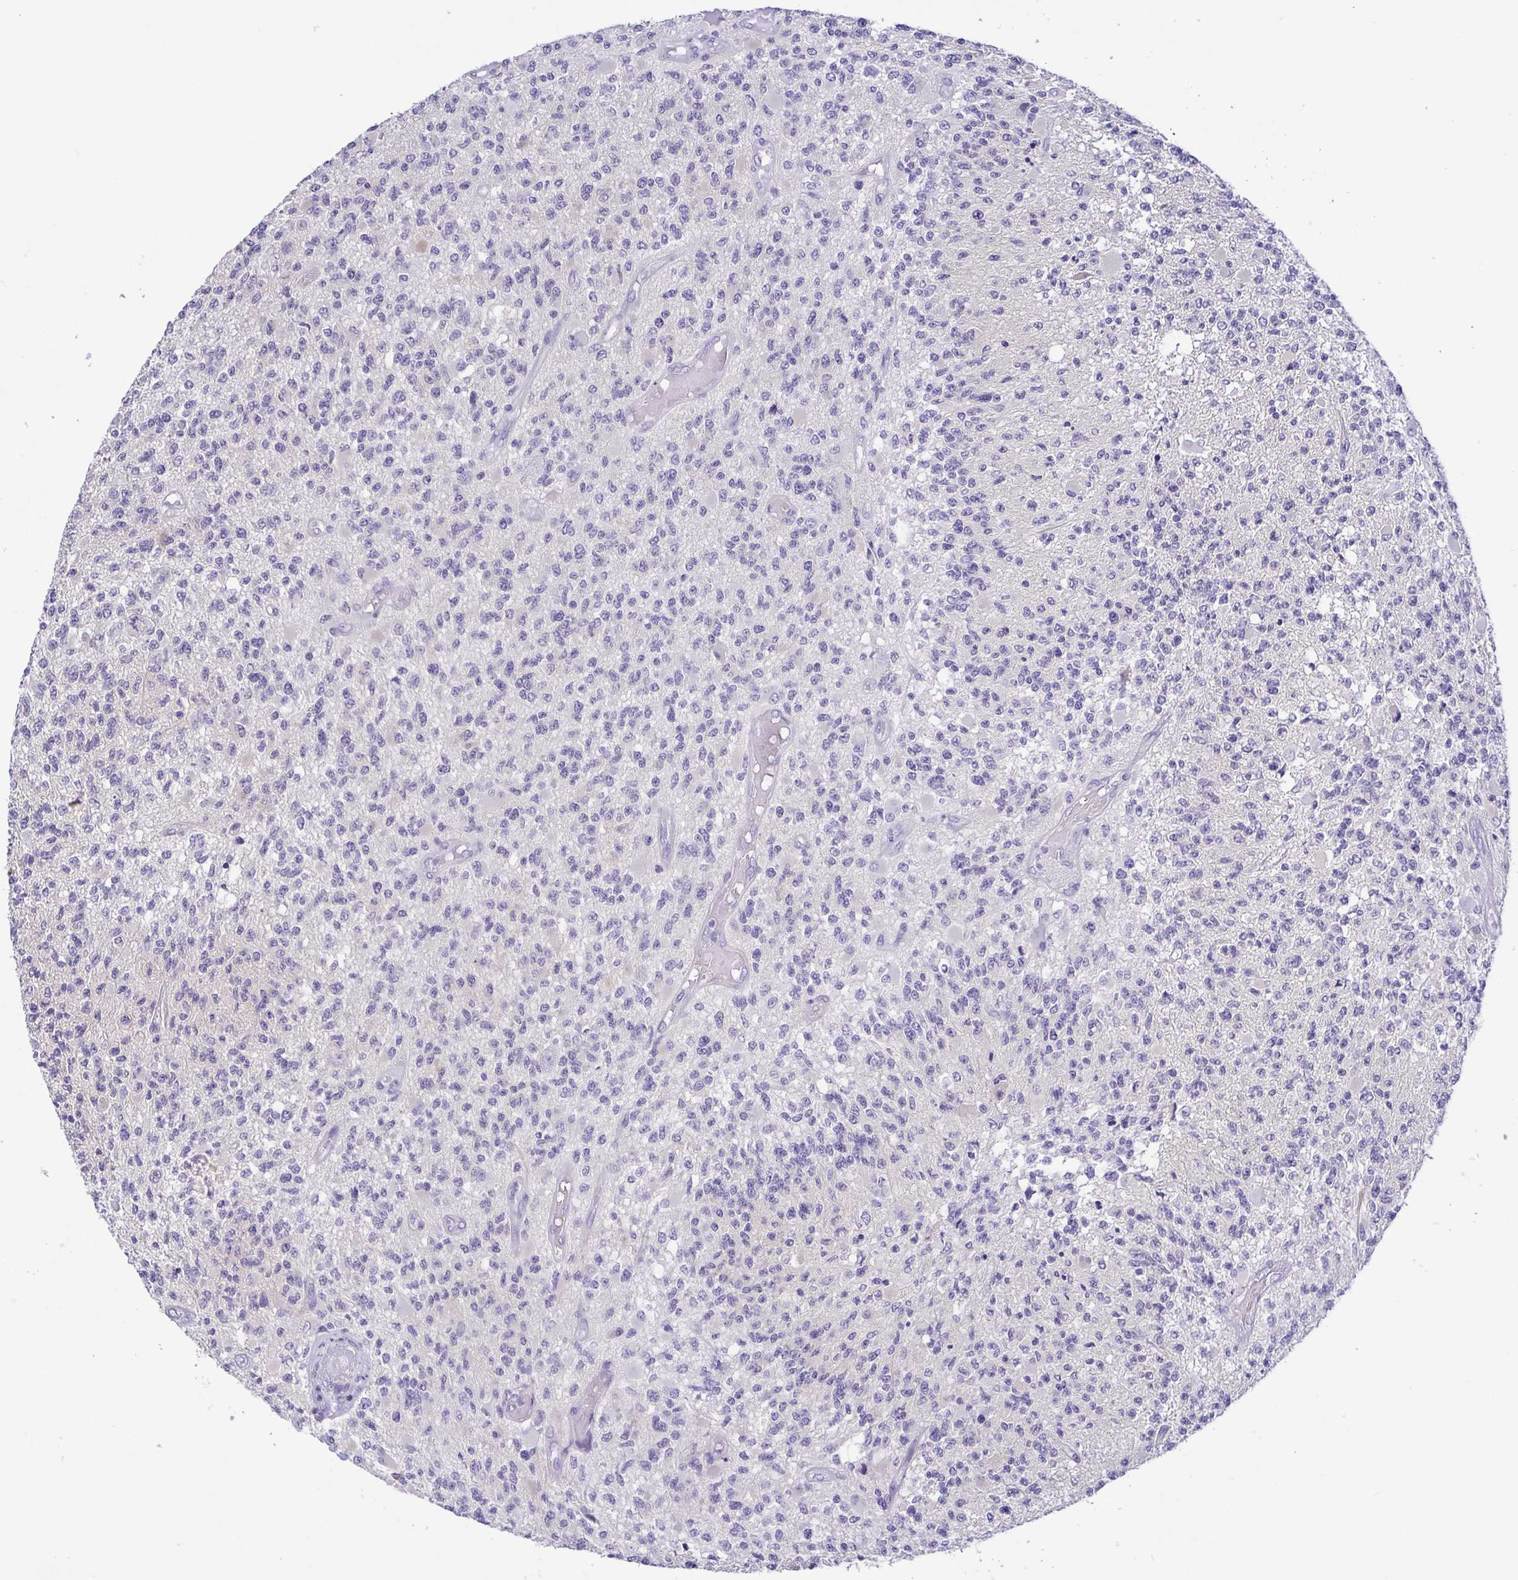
{"staining": {"intensity": "negative", "quantity": "none", "location": "none"}, "tissue": "glioma", "cell_type": "Tumor cells", "image_type": "cancer", "snomed": [{"axis": "morphology", "description": "Glioma, malignant, High grade"}, {"axis": "topography", "description": "Brain"}], "caption": "The micrograph demonstrates no significant positivity in tumor cells of glioma. (Brightfield microscopy of DAB (3,3'-diaminobenzidine) IHC at high magnification).", "gene": "EPB42", "patient": {"sex": "female", "age": 63}}